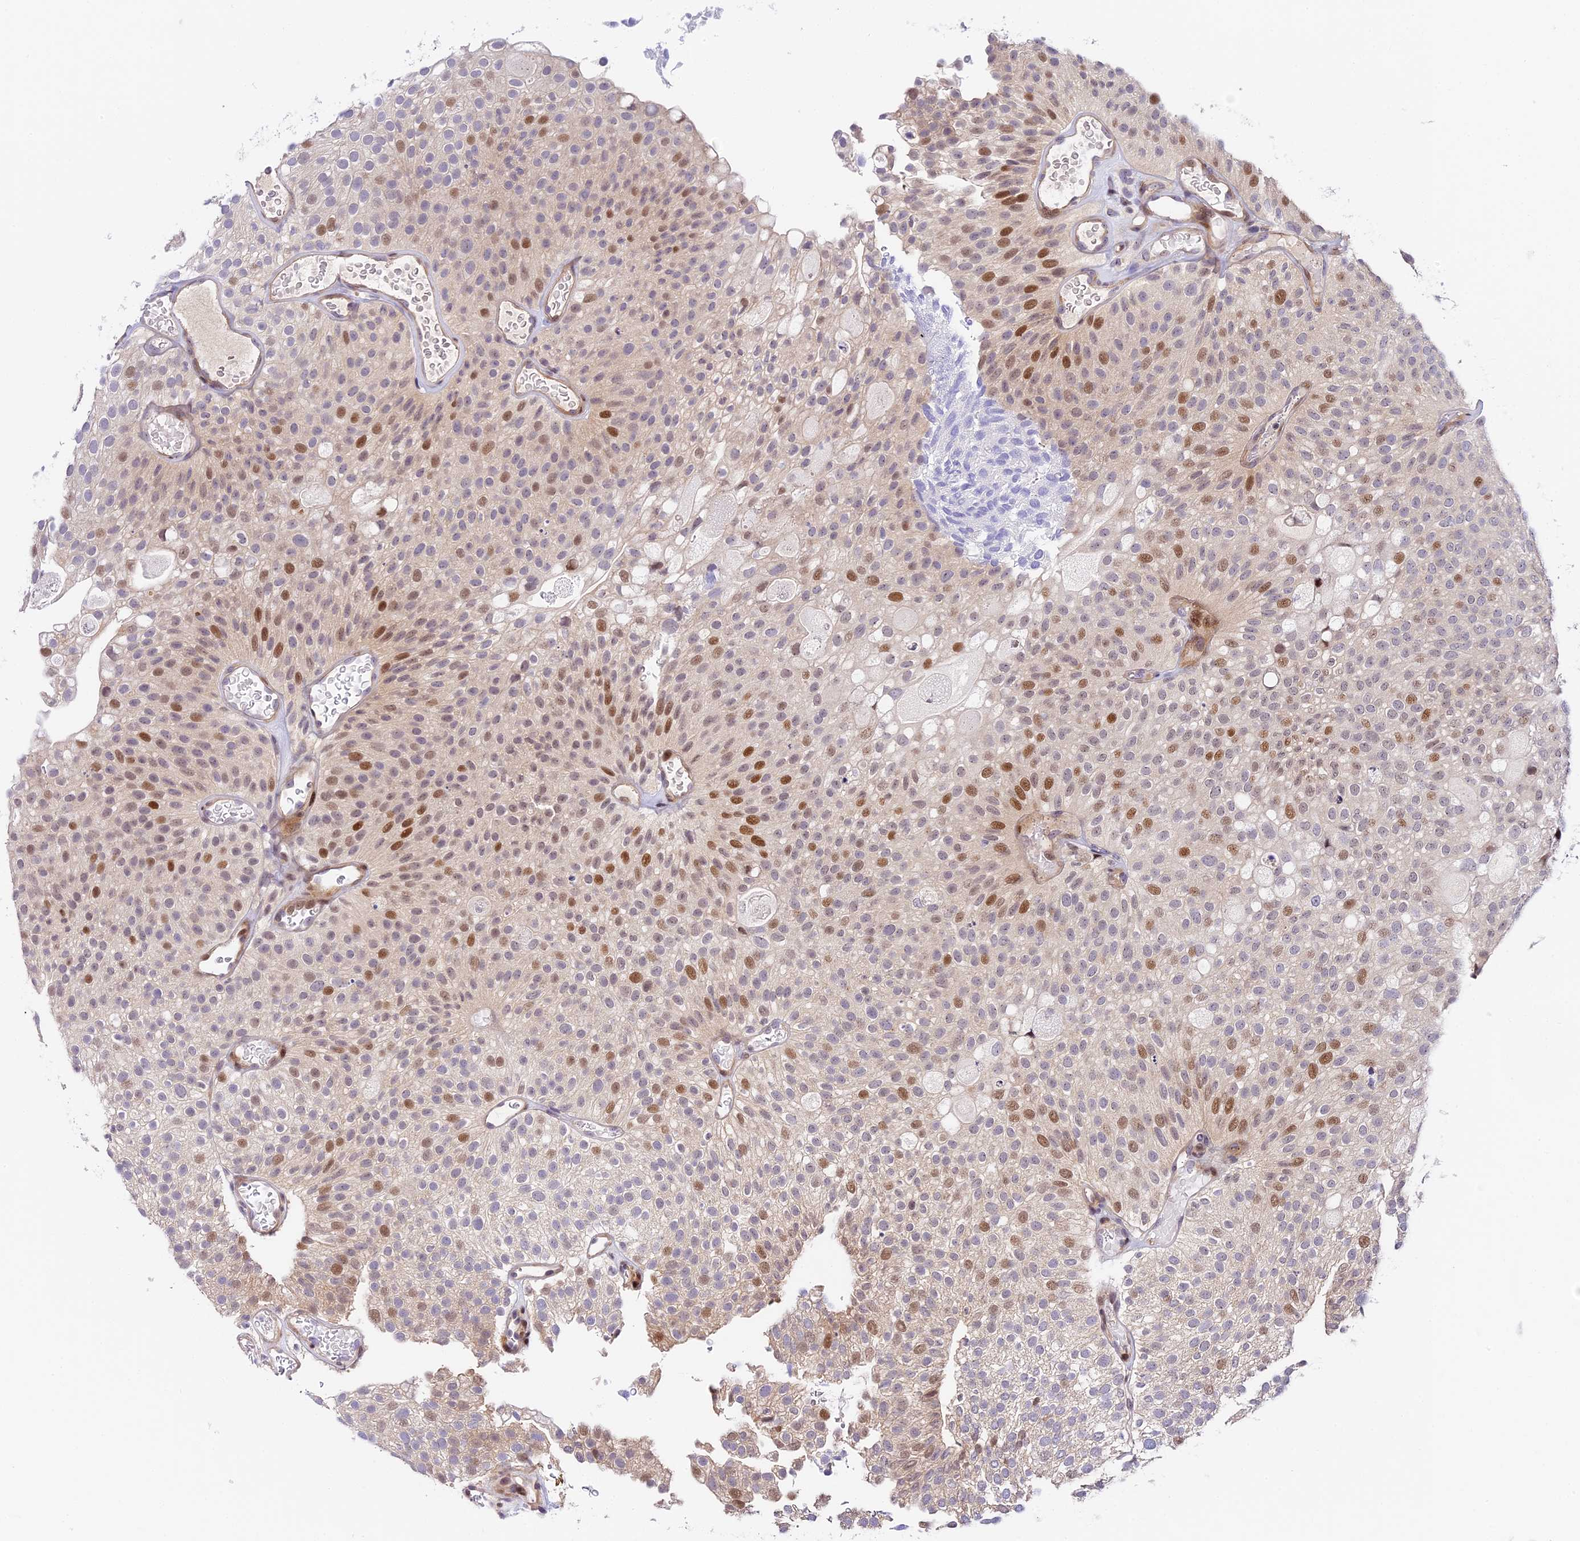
{"staining": {"intensity": "moderate", "quantity": "25%-75%", "location": "nuclear"}, "tissue": "urothelial cancer", "cell_type": "Tumor cells", "image_type": "cancer", "snomed": [{"axis": "morphology", "description": "Urothelial carcinoma, Low grade"}, {"axis": "topography", "description": "Urinary bladder"}], "caption": "An immunohistochemistry (IHC) image of tumor tissue is shown. Protein staining in brown highlights moderate nuclear positivity in urothelial cancer within tumor cells. The staining was performed using DAB (3,3'-diaminobenzidine), with brown indicating positive protein expression. Nuclei are stained blue with hematoxylin.", "gene": "MIDN", "patient": {"sex": "male", "age": 78}}